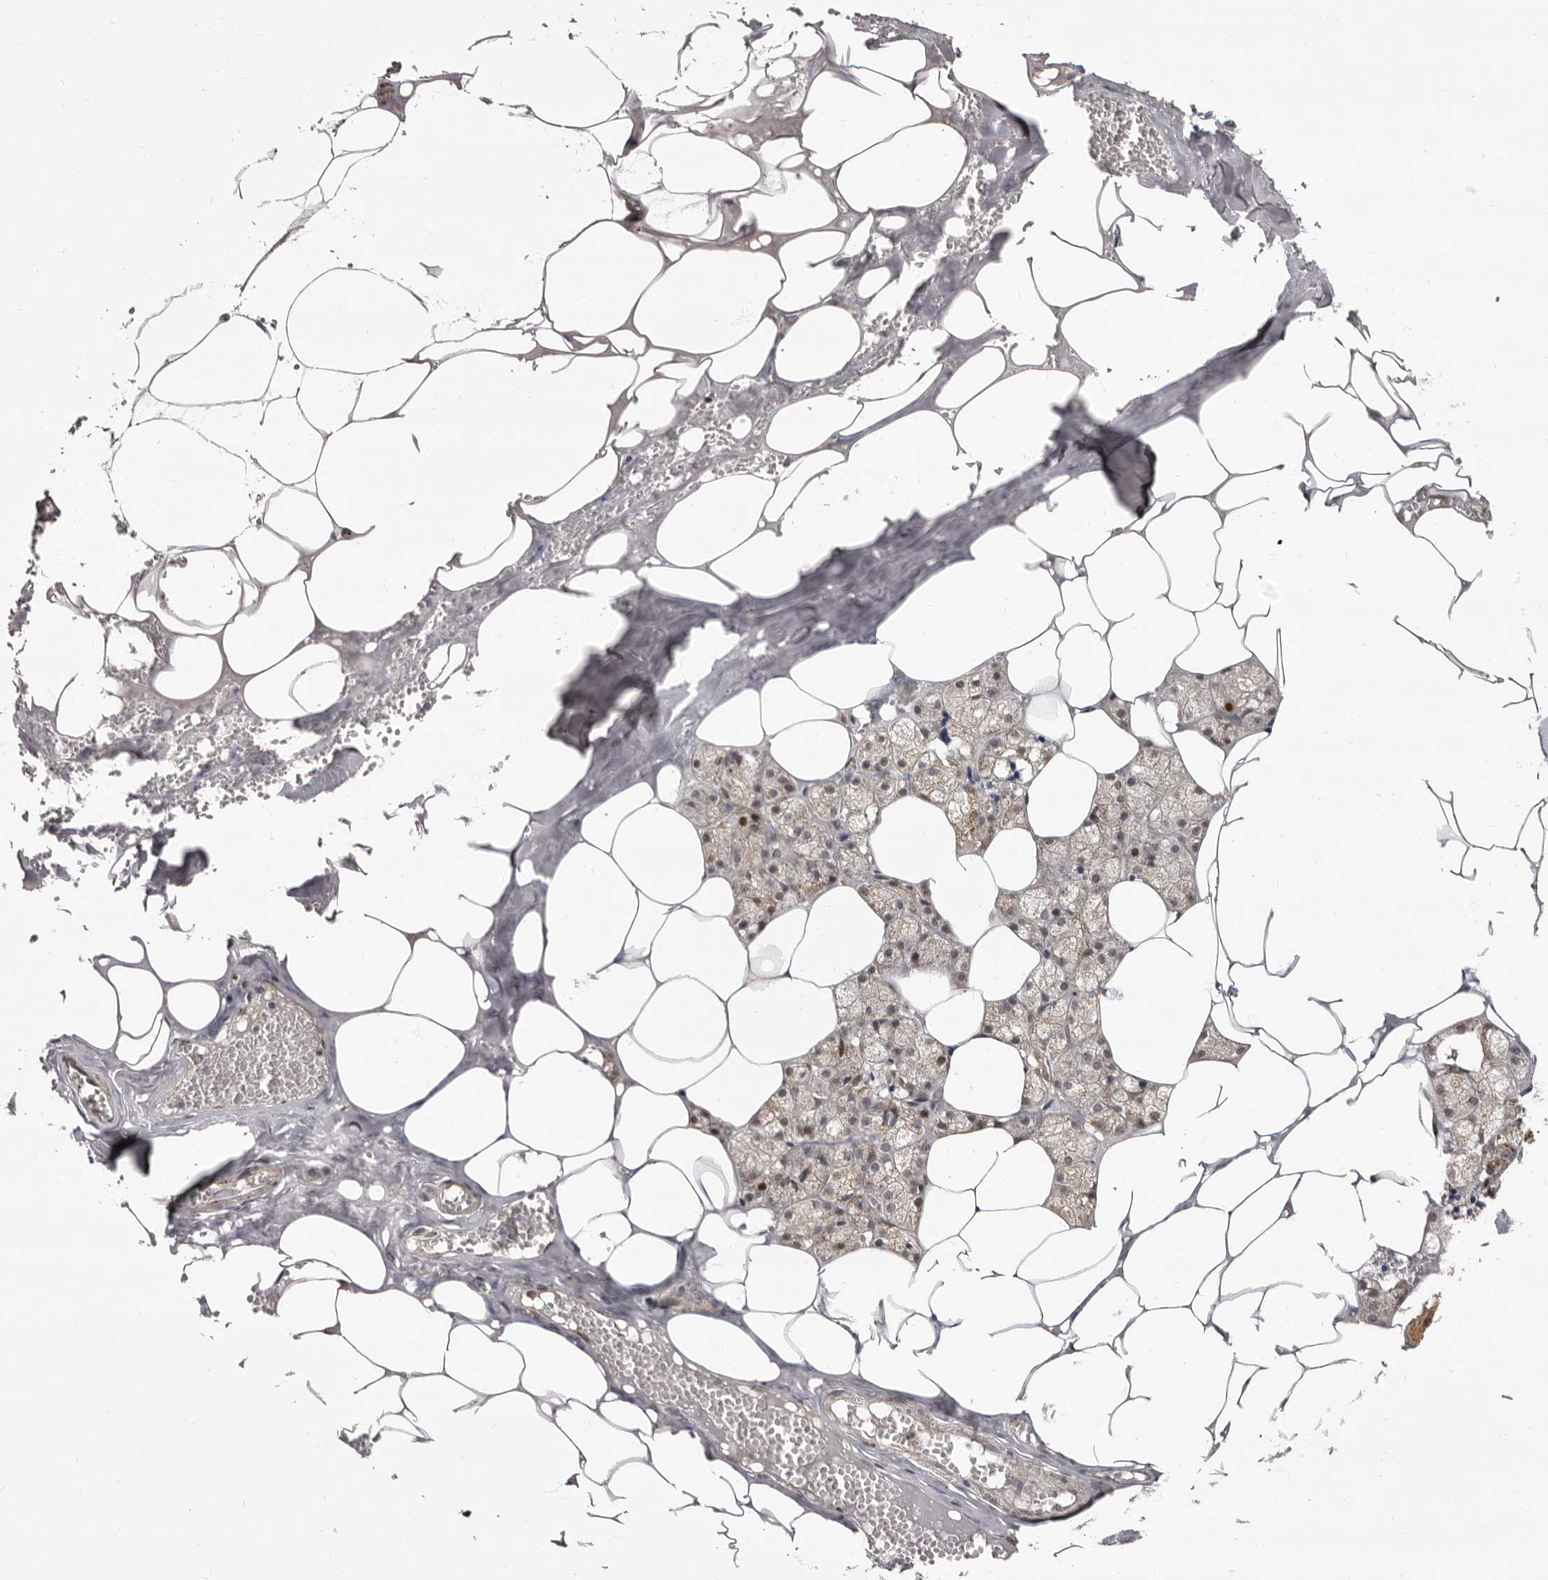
{"staining": {"intensity": "moderate", "quantity": "<25%", "location": "cytoplasmic/membranous"}, "tissue": "salivary gland", "cell_type": "Glandular cells", "image_type": "normal", "snomed": [{"axis": "morphology", "description": "Normal tissue, NOS"}, {"axis": "topography", "description": "Salivary gland"}], "caption": "High-magnification brightfield microscopy of unremarkable salivary gland stained with DAB (3,3'-diaminobenzidine) (brown) and counterstained with hematoxylin (blue). glandular cells exhibit moderate cytoplasmic/membranous expression is appreciated in about<25% of cells.", "gene": "ZNF326", "patient": {"sex": "male", "age": 62}}